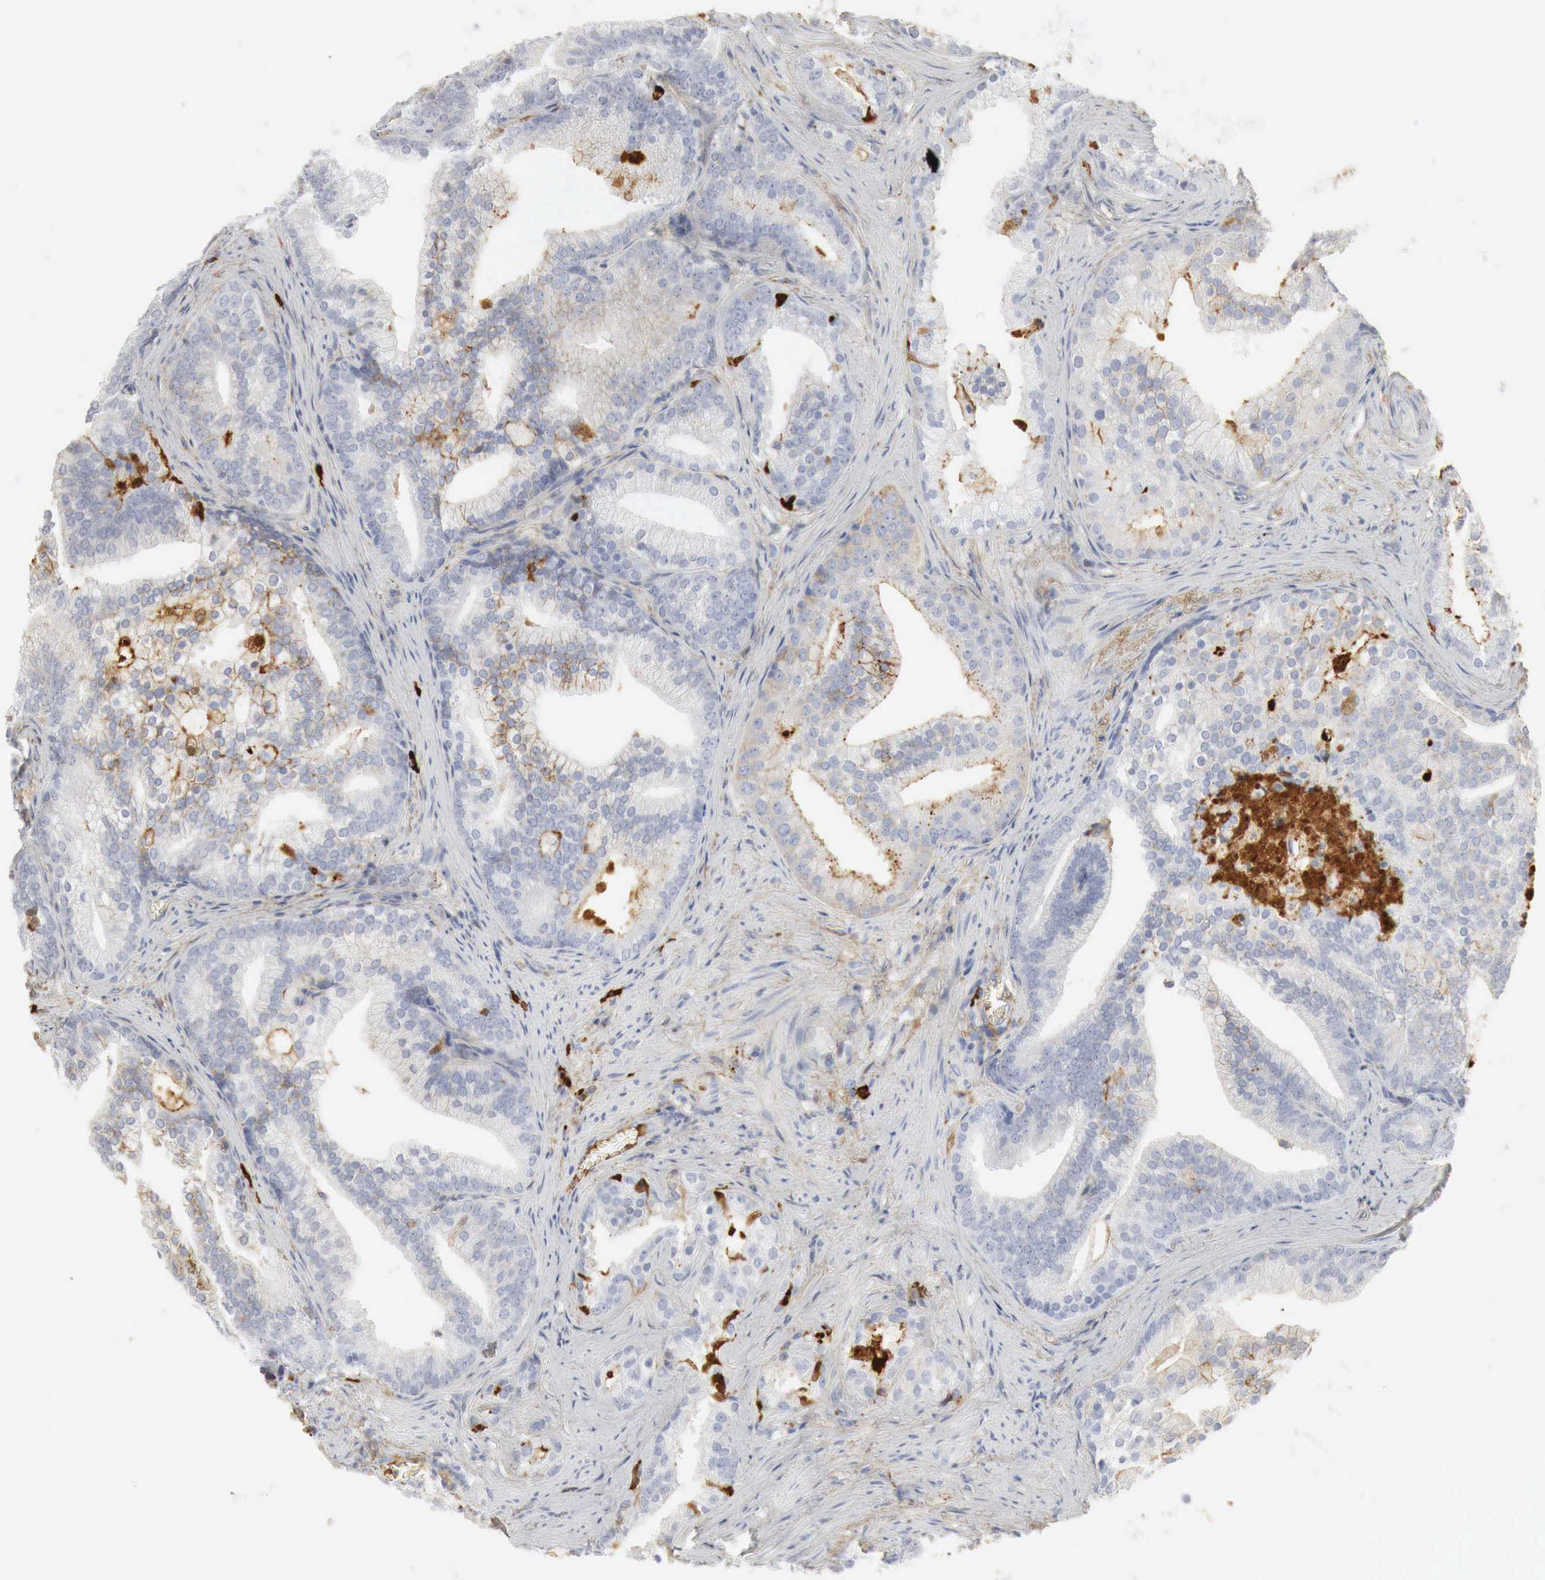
{"staining": {"intensity": "negative", "quantity": "none", "location": "none"}, "tissue": "prostate cancer", "cell_type": "Tumor cells", "image_type": "cancer", "snomed": [{"axis": "morphology", "description": "Adenocarcinoma, Low grade"}, {"axis": "topography", "description": "Prostate"}], "caption": "This micrograph is of prostate cancer stained with immunohistochemistry to label a protein in brown with the nuclei are counter-stained blue. There is no staining in tumor cells.", "gene": "IGLC3", "patient": {"sex": "male", "age": 71}}